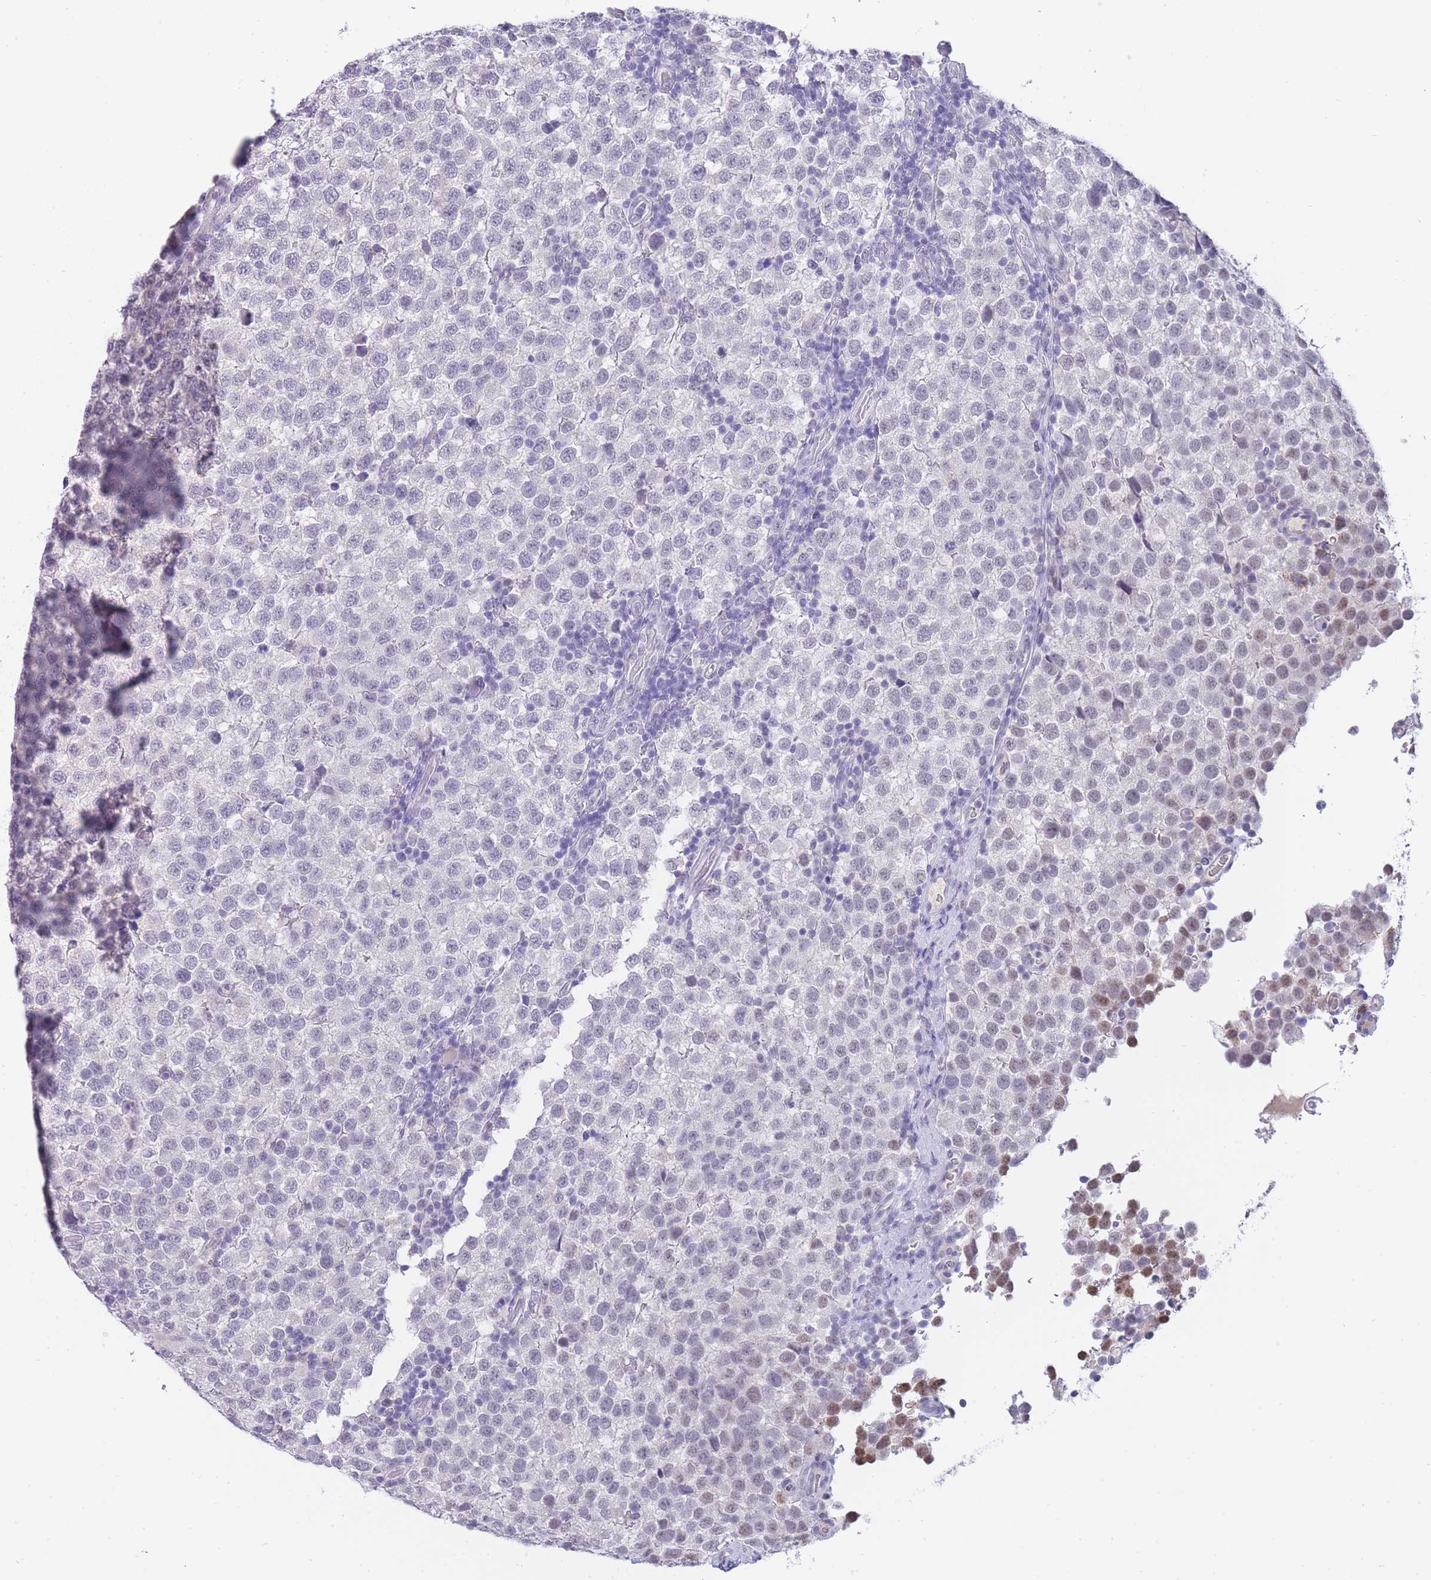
{"staining": {"intensity": "weak", "quantity": "<25%", "location": "nuclear"}, "tissue": "testis cancer", "cell_type": "Tumor cells", "image_type": "cancer", "snomed": [{"axis": "morphology", "description": "Seminoma, NOS"}, {"axis": "topography", "description": "Testis"}], "caption": "High magnification brightfield microscopy of testis seminoma stained with DAB (brown) and counterstained with hematoxylin (blue): tumor cells show no significant positivity.", "gene": "FRAT2", "patient": {"sex": "male", "age": 34}}